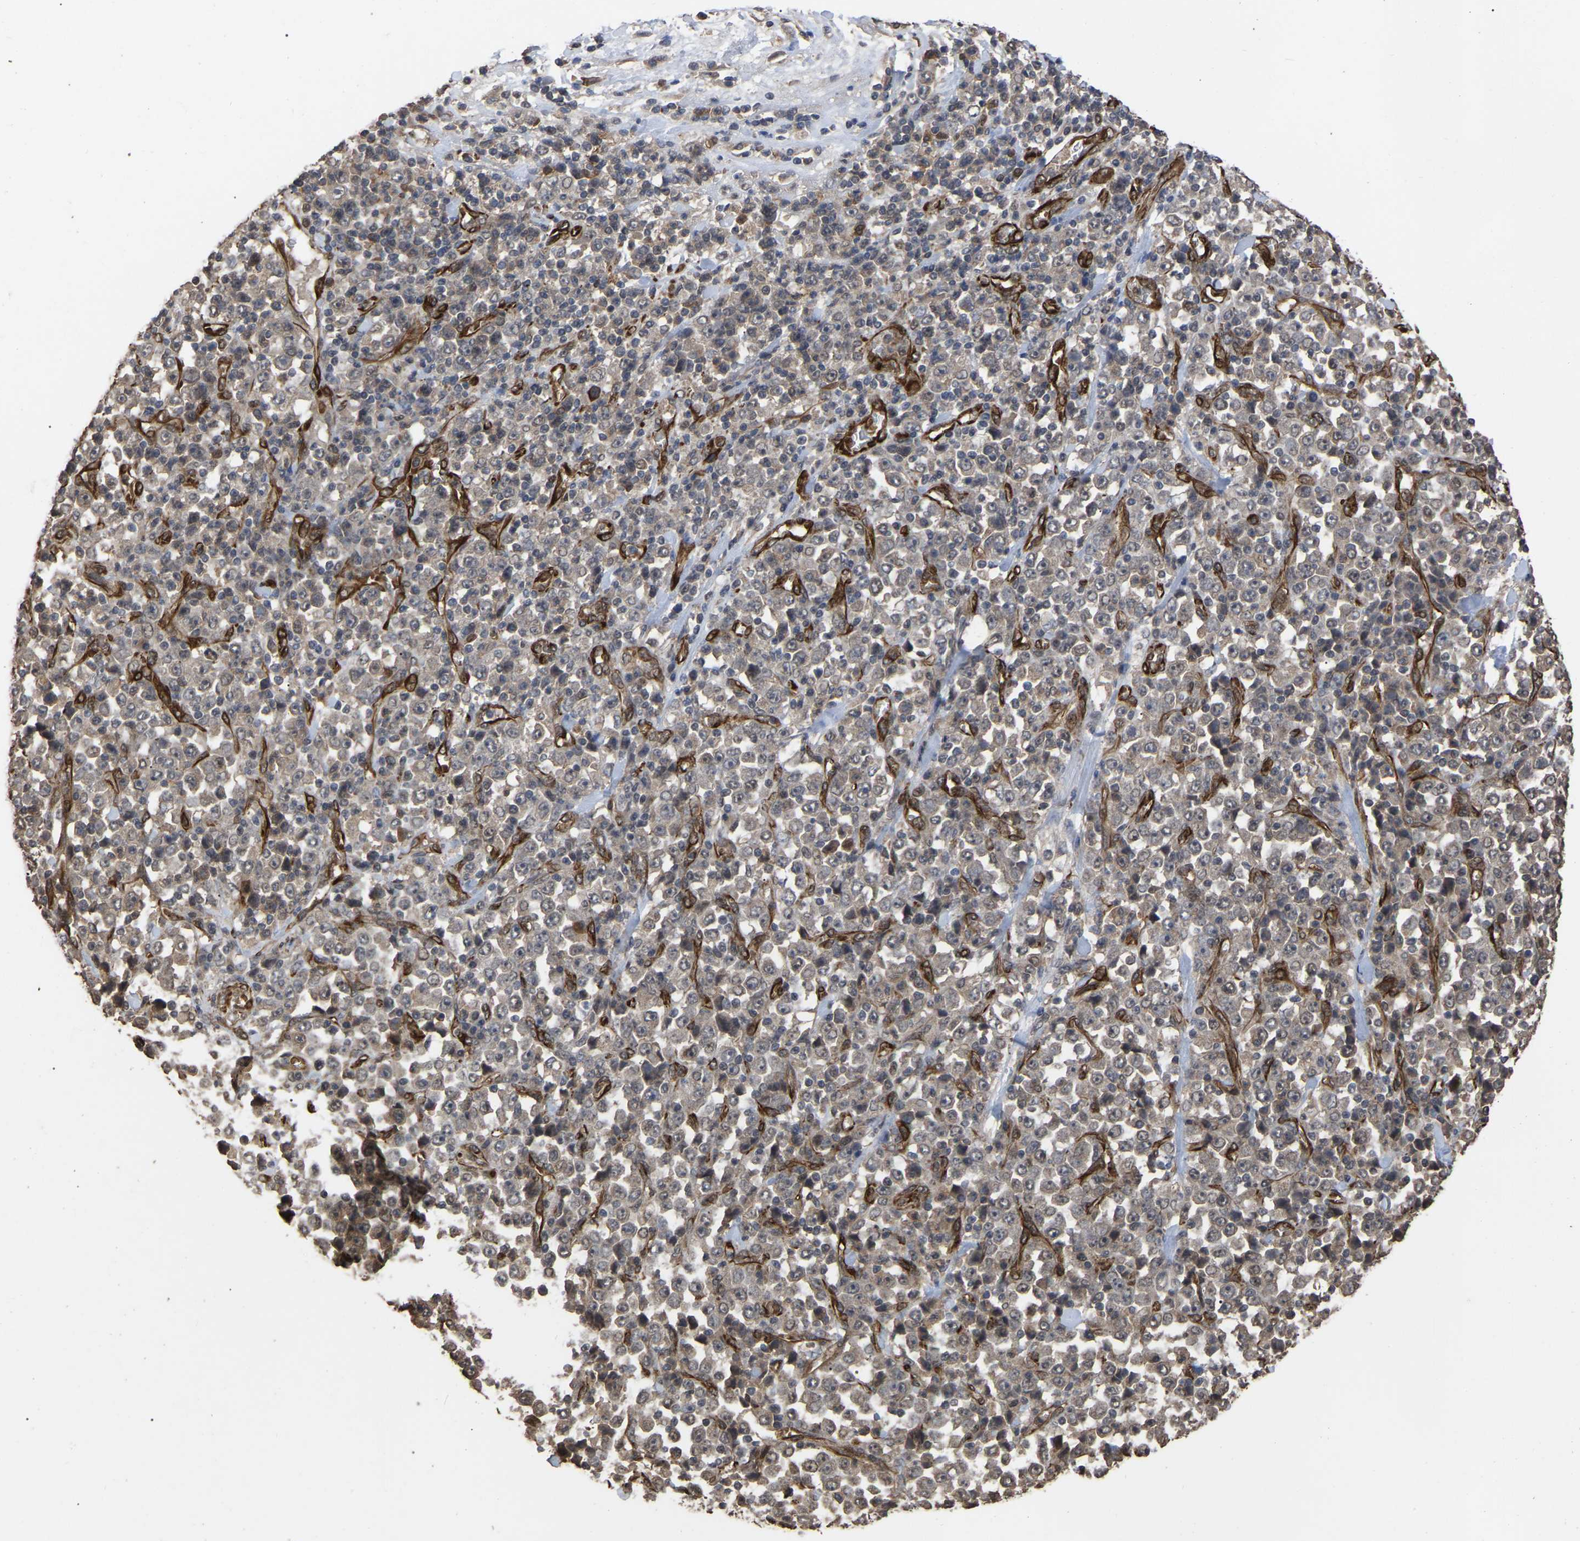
{"staining": {"intensity": "weak", "quantity": ">75%", "location": "cytoplasmic/membranous"}, "tissue": "stomach cancer", "cell_type": "Tumor cells", "image_type": "cancer", "snomed": [{"axis": "morphology", "description": "Normal tissue, NOS"}, {"axis": "morphology", "description": "Adenocarcinoma, NOS"}, {"axis": "topography", "description": "Stomach, upper"}, {"axis": "topography", "description": "Stomach"}], "caption": "The image exhibits staining of adenocarcinoma (stomach), revealing weak cytoplasmic/membranous protein positivity (brown color) within tumor cells.", "gene": "FAM161B", "patient": {"sex": "male", "age": 59}}